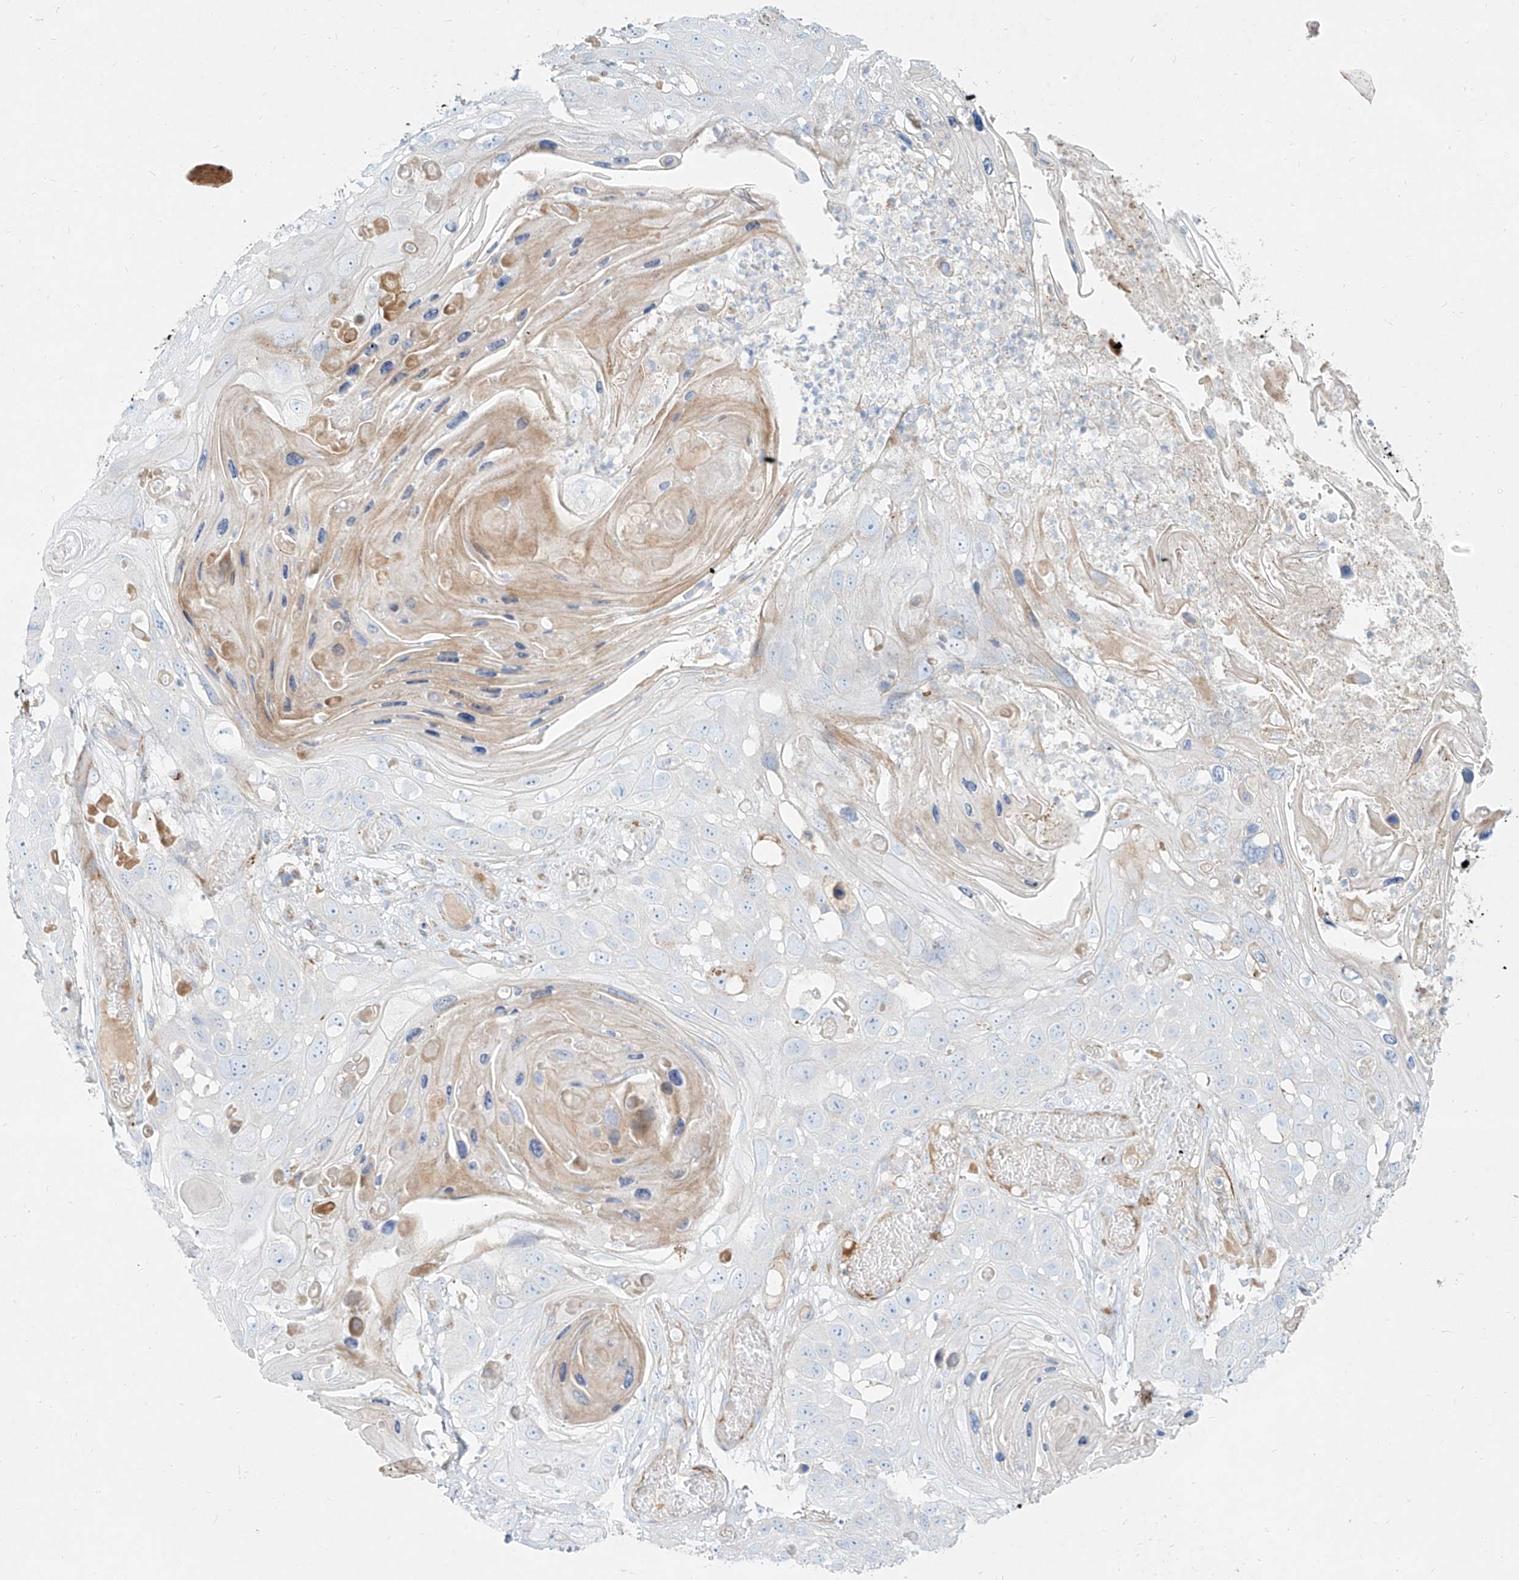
{"staining": {"intensity": "negative", "quantity": "none", "location": "none"}, "tissue": "skin cancer", "cell_type": "Tumor cells", "image_type": "cancer", "snomed": [{"axis": "morphology", "description": "Squamous cell carcinoma, NOS"}, {"axis": "topography", "description": "Skin"}], "caption": "An immunohistochemistry (IHC) photomicrograph of squamous cell carcinoma (skin) is shown. There is no staining in tumor cells of squamous cell carcinoma (skin). (DAB (3,3'-diaminobenzidine) immunohistochemistry (IHC) with hematoxylin counter stain).", "gene": "MTX2", "patient": {"sex": "male", "age": 55}}